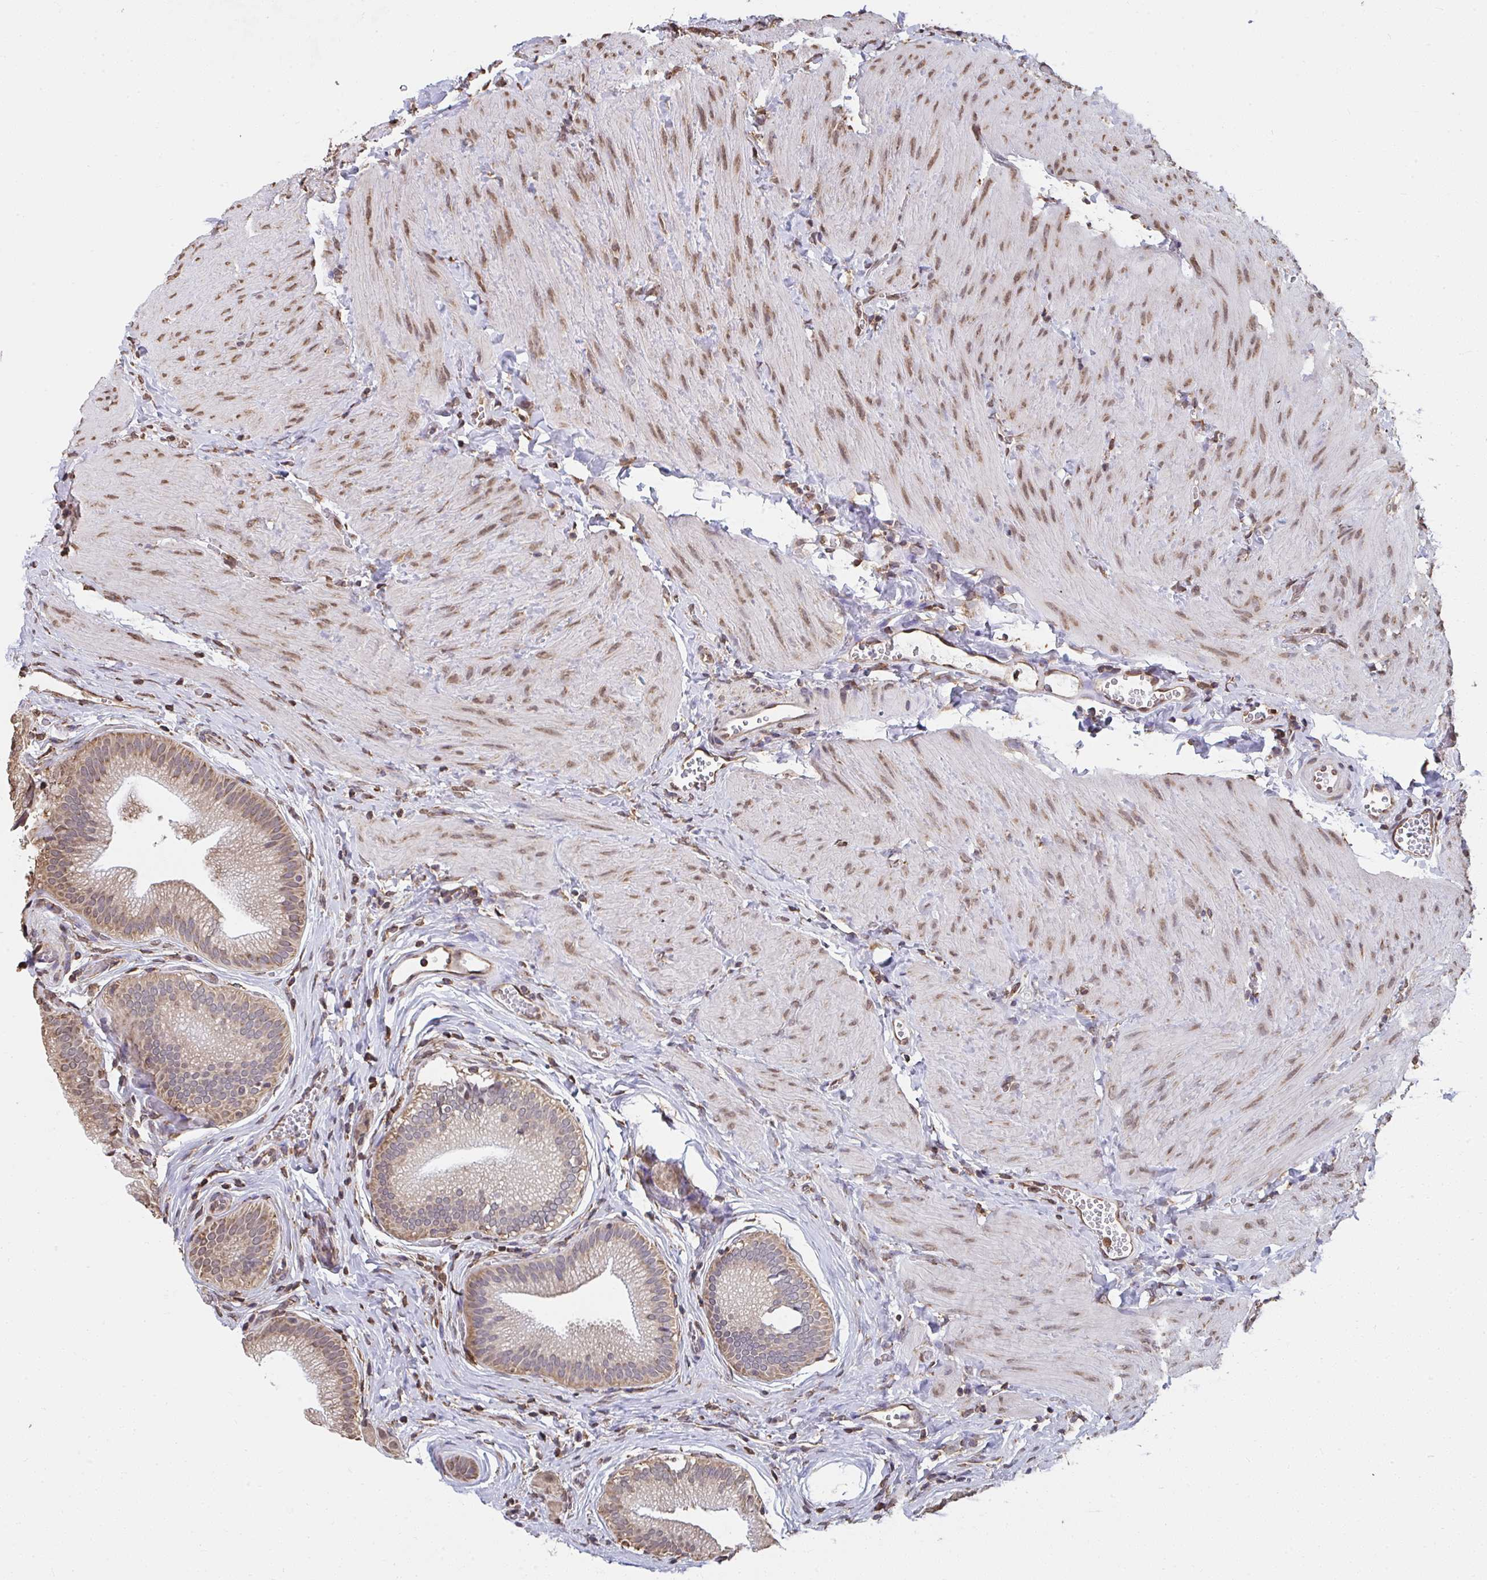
{"staining": {"intensity": "moderate", "quantity": ">75%", "location": "cytoplasmic/membranous"}, "tissue": "gallbladder", "cell_type": "Glandular cells", "image_type": "normal", "snomed": [{"axis": "morphology", "description": "Normal tissue, NOS"}, {"axis": "topography", "description": "Gallbladder"}, {"axis": "topography", "description": "Peripheral nerve tissue"}], "caption": "Protein staining by immunohistochemistry displays moderate cytoplasmic/membranous staining in about >75% of glandular cells in benign gallbladder.", "gene": "SYNCRIP", "patient": {"sex": "male", "age": 17}}